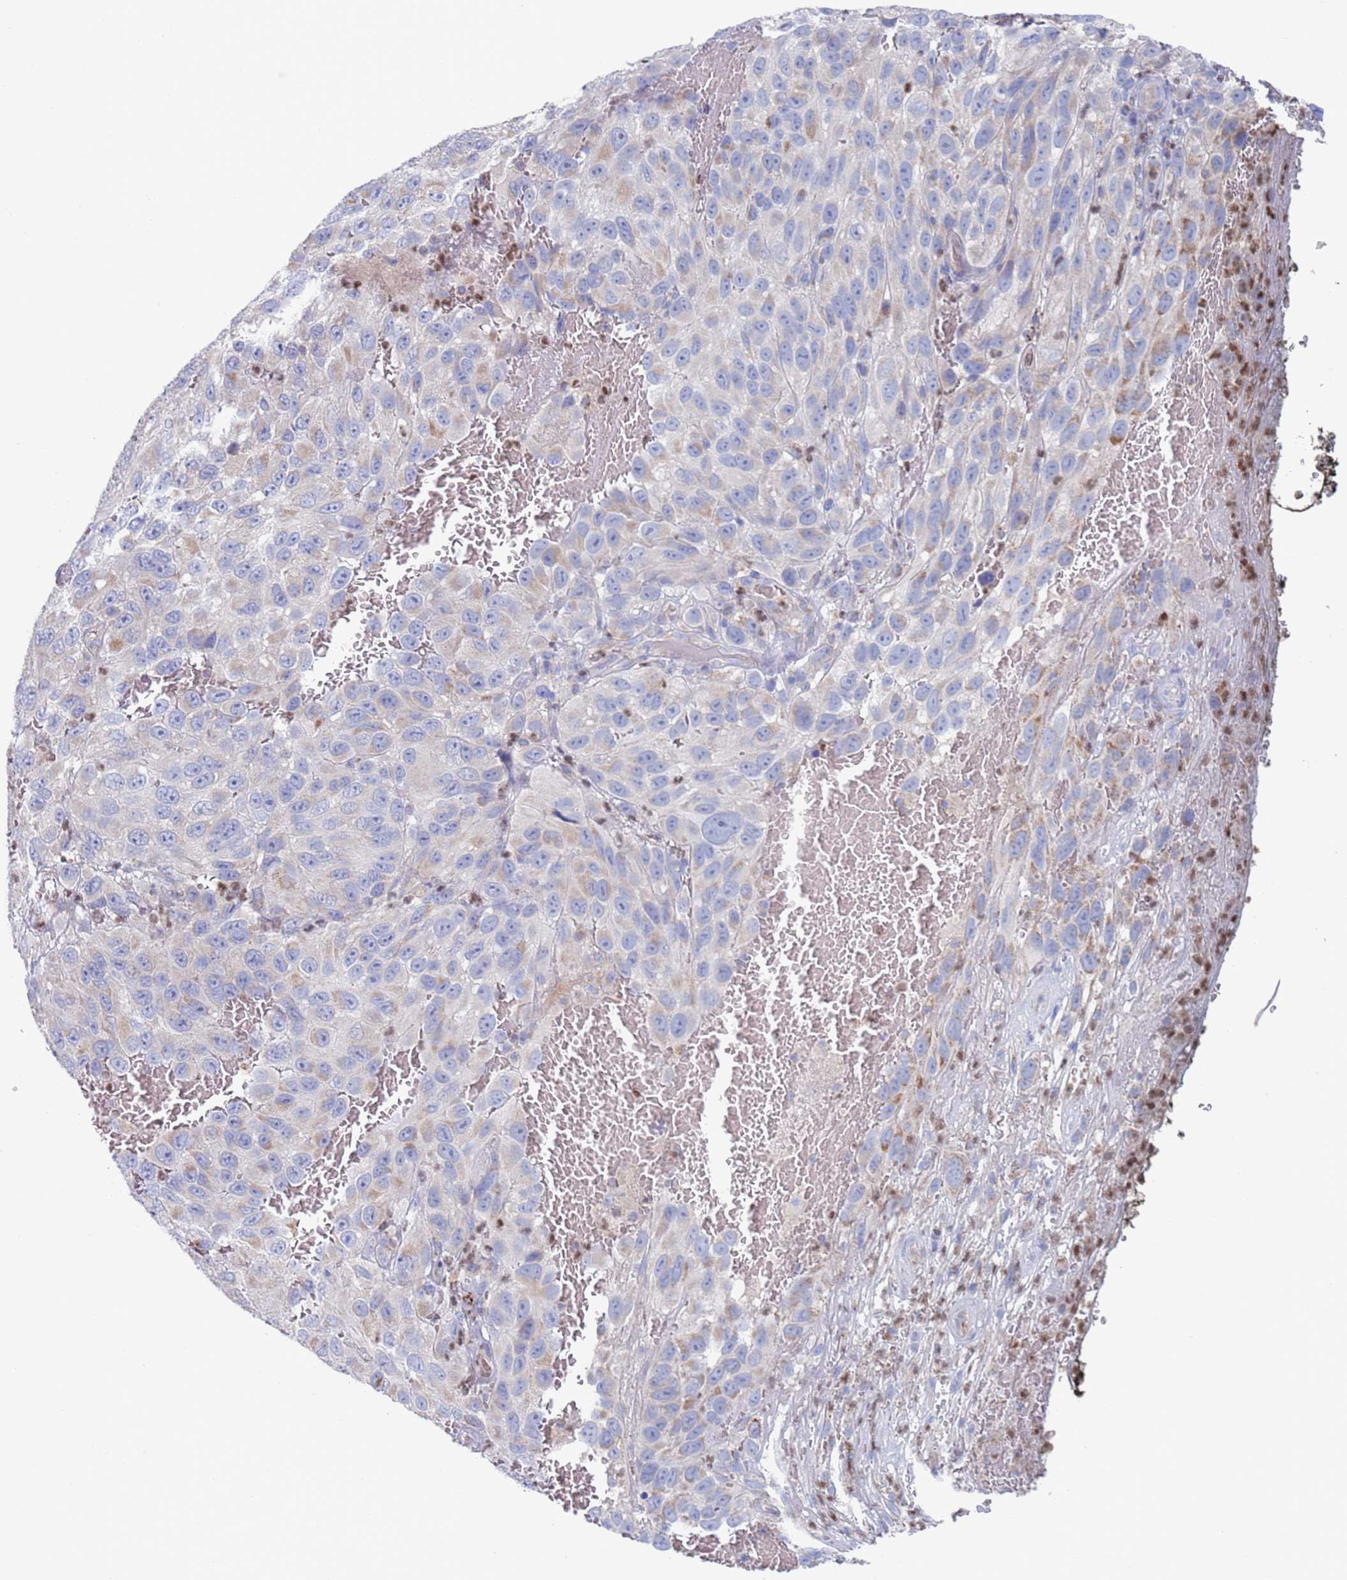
{"staining": {"intensity": "negative", "quantity": "none", "location": "none"}, "tissue": "melanoma", "cell_type": "Tumor cells", "image_type": "cancer", "snomed": [{"axis": "morphology", "description": "Normal tissue, NOS"}, {"axis": "morphology", "description": "Malignant melanoma, NOS"}, {"axis": "topography", "description": "Skin"}], "caption": "IHC of malignant melanoma exhibits no staining in tumor cells. (Stains: DAB (3,3'-diaminobenzidine) immunohistochemistry (IHC) with hematoxylin counter stain, Microscopy: brightfield microscopy at high magnification).", "gene": "CHCHD6", "patient": {"sex": "female", "age": 96}}